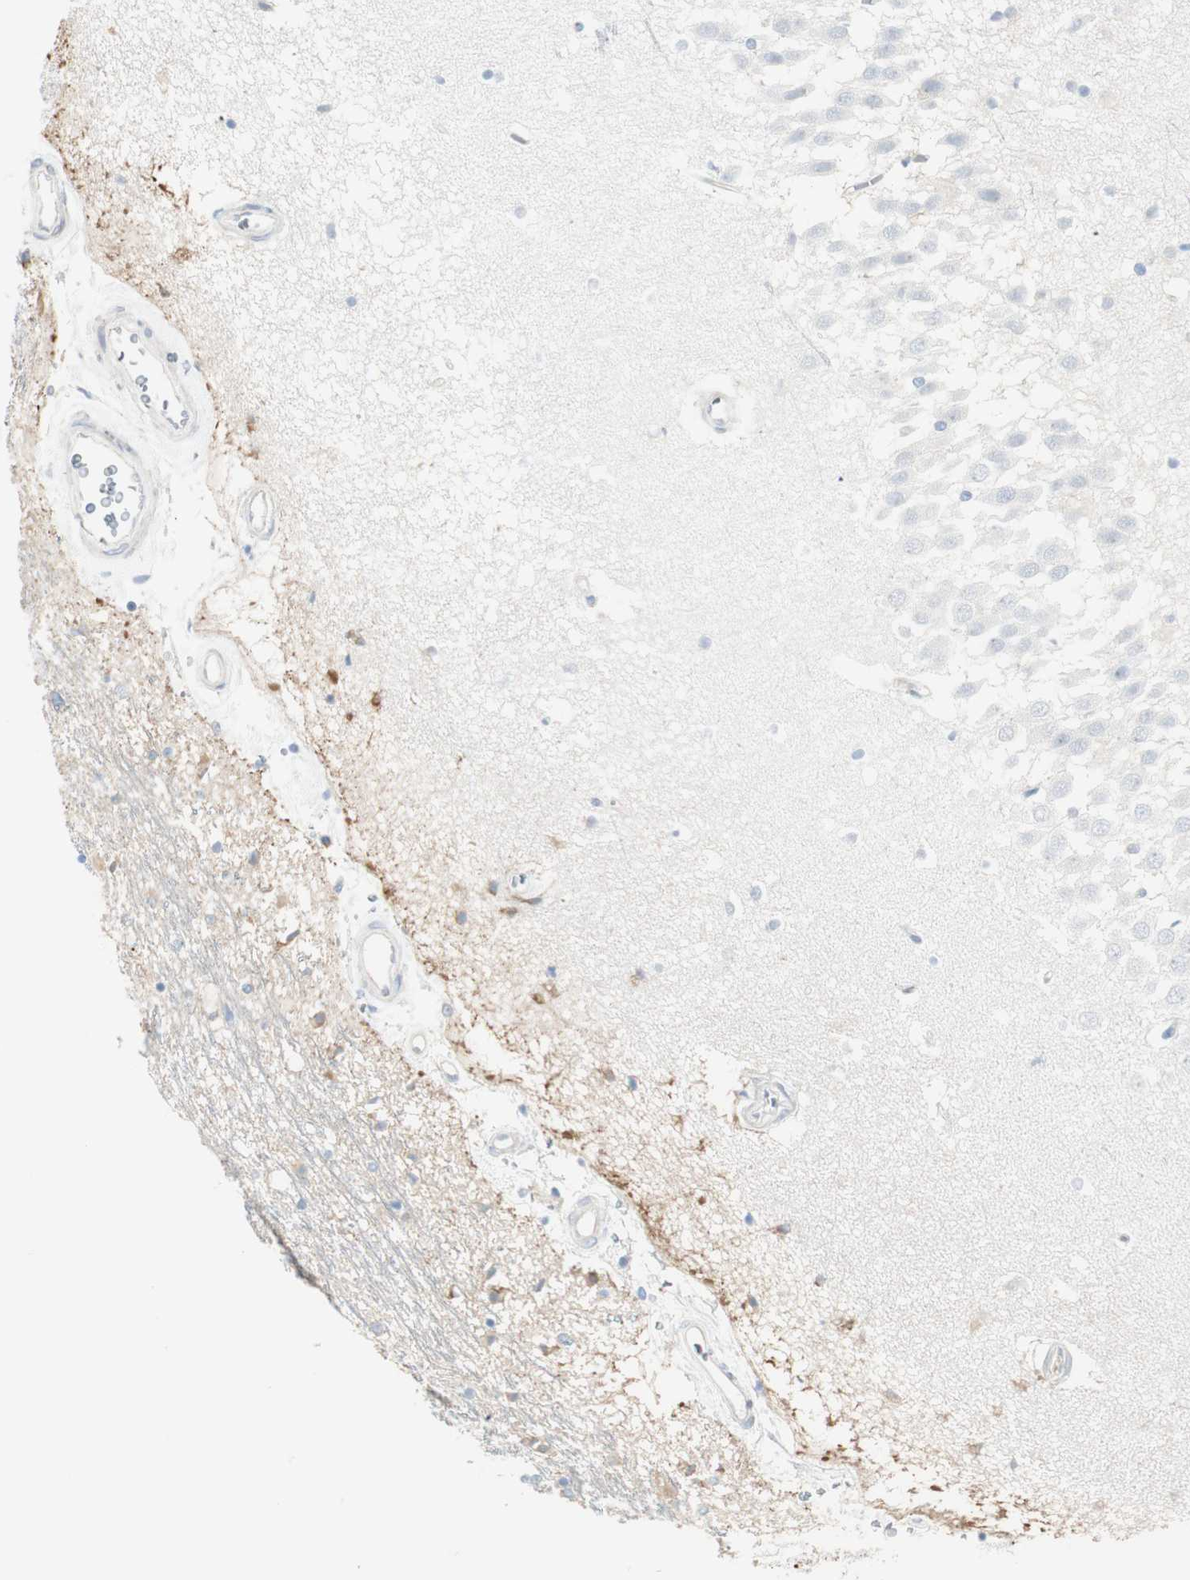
{"staining": {"intensity": "negative", "quantity": "none", "location": "none"}, "tissue": "hippocampus", "cell_type": "Glial cells", "image_type": "normal", "snomed": [{"axis": "morphology", "description": "Normal tissue, NOS"}, {"axis": "topography", "description": "Hippocampus"}], "caption": "High power microscopy micrograph of an IHC photomicrograph of unremarkable hippocampus, revealing no significant staining in glial cells. The staining is performed using DAB brown chromogen with nuclei counter-stained in using hematoxylin.", "gene": "CDK3", "patient": {"sex": "male", "age": 45}}